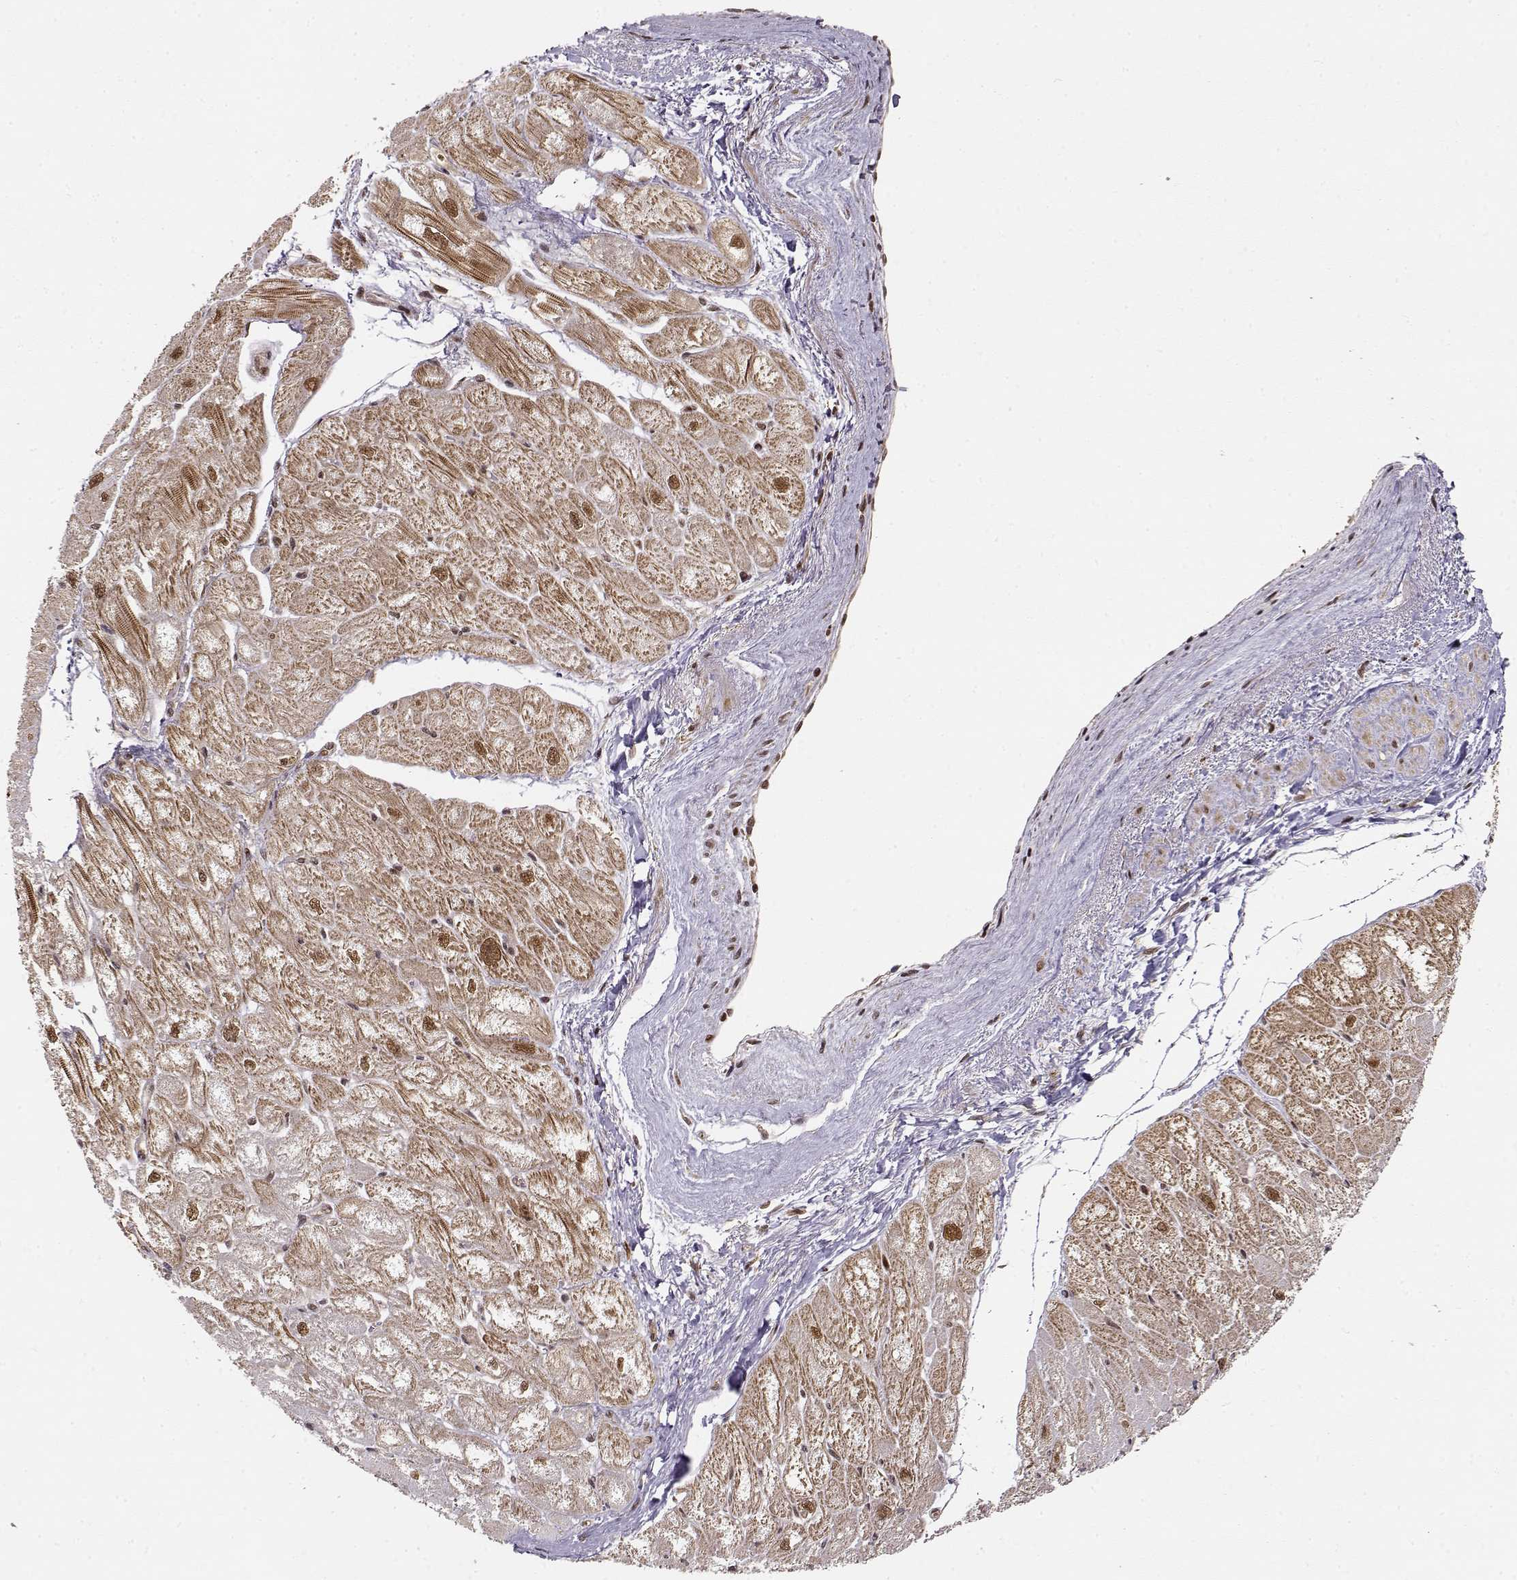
{"staining": {"intensity": "moderate", "quantity": "25%-75%", "location": "cytoplasmic/membranous,nuclear"}, "tissue": "heart muscle", "cell_type": "Cardiomyocytes", "image_type": "normal", "snomed": [{"axis": "morphology", "description": "Normal tissue, NOS"}, {"axis": "topography", "description": "Heart"}], "caption": "A brown stain labels moderate cytoplasmic/membranous,nuclear positivity of a protein in cardiomyocytes of unremarkable heart muscle.", "gene": "MAEA", "patient": {"sex": "male", "age": 61}}